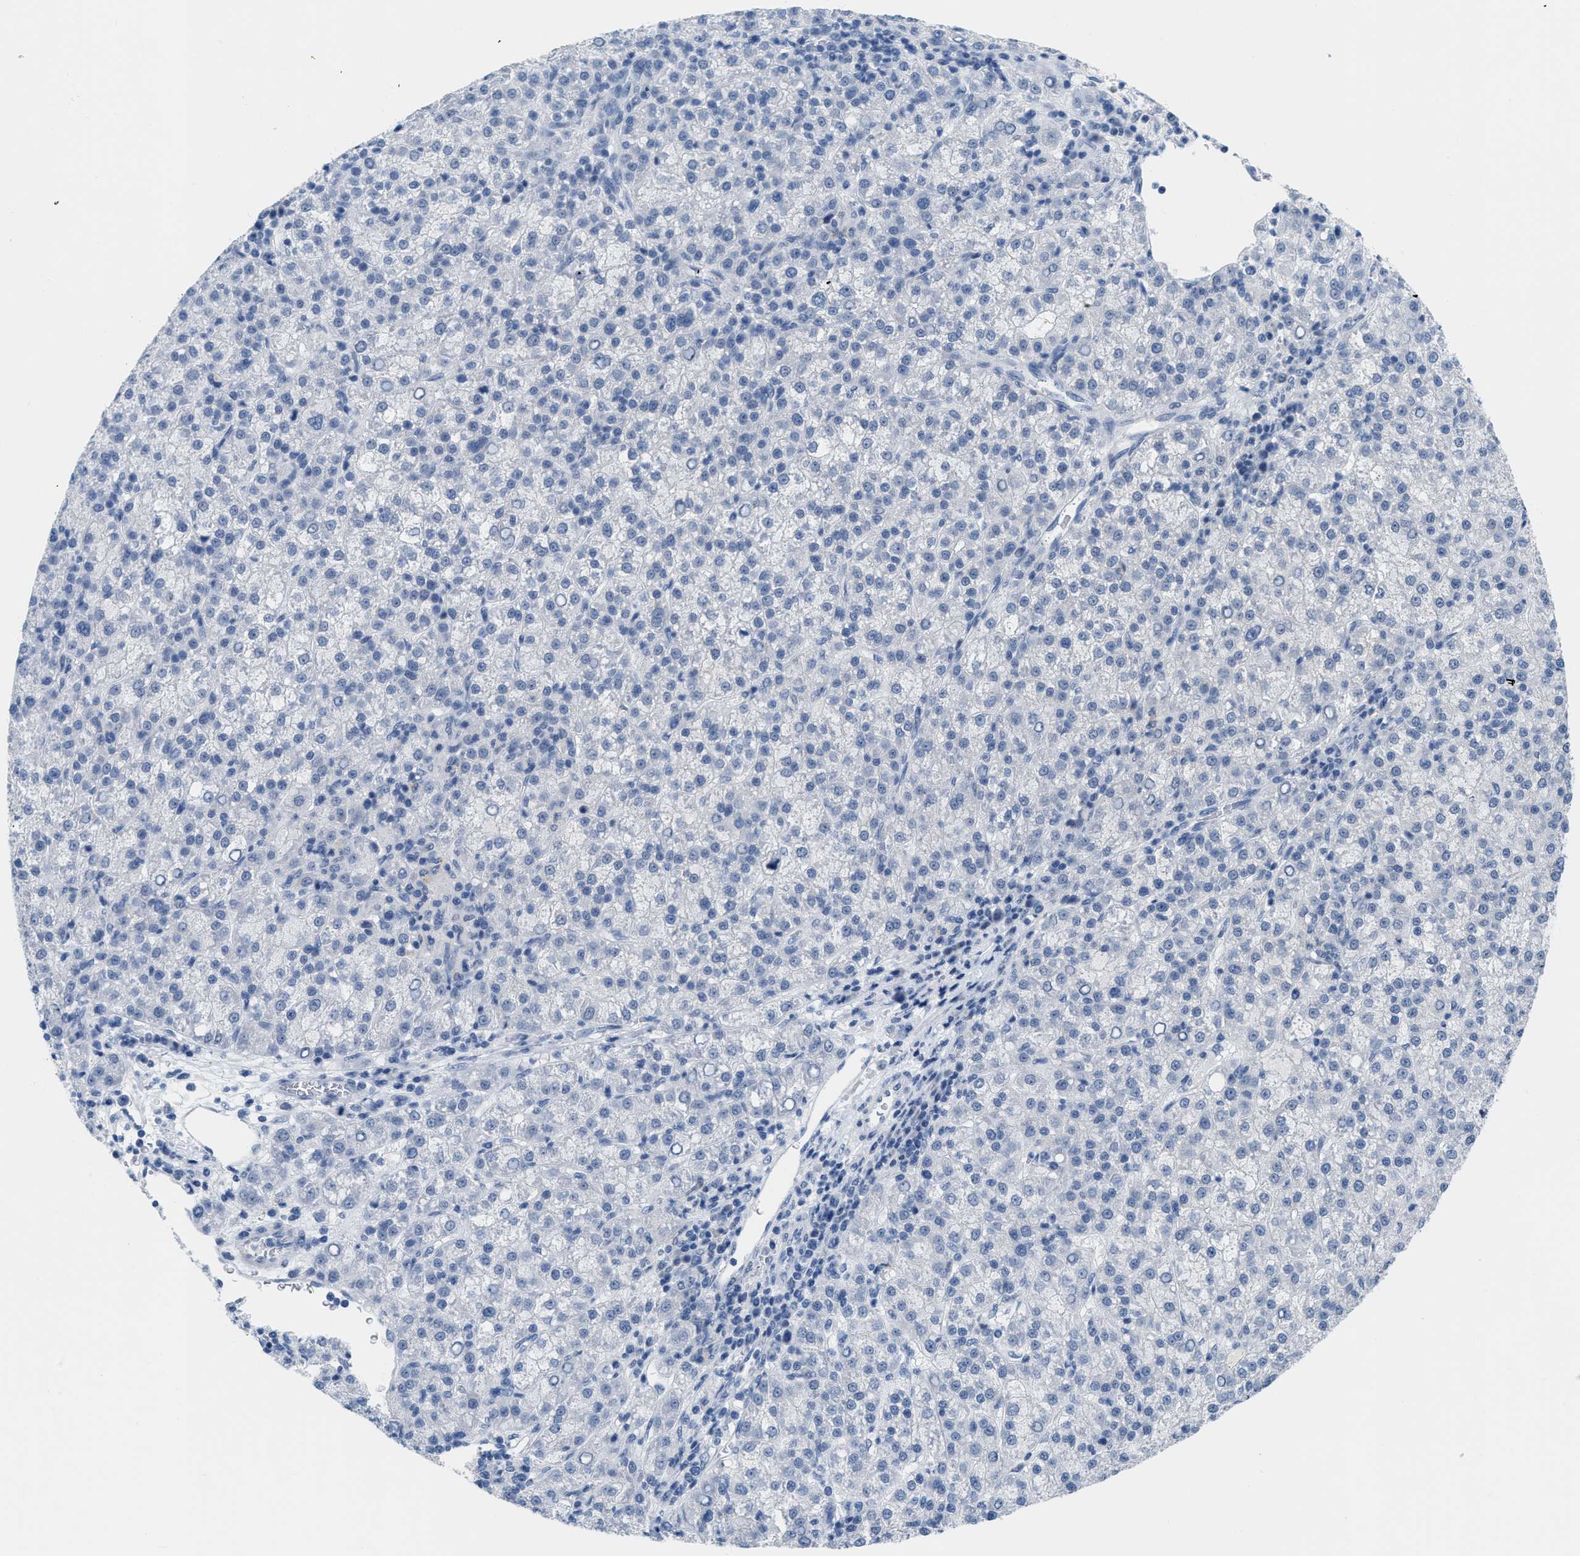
{"staining": {"intensity": "negative", "quantity": "none", "location": "none"}, "tissue": "liver cancer", "cell_type": "Tumor cells", "image_type": "cancer", "snomed": [{"axis": "morphology", "description": "Carcinoma, Hepatocellular, NOS"}, {"axis": "topography", "description": "Liver"}], "caption": "There is no significant expression in tumor cells of hepatocellular carcinoma (liver). Nuclei are stained in blue.", "gene": "SETDB1", "patient": {"sex": "female", "age": 58}}